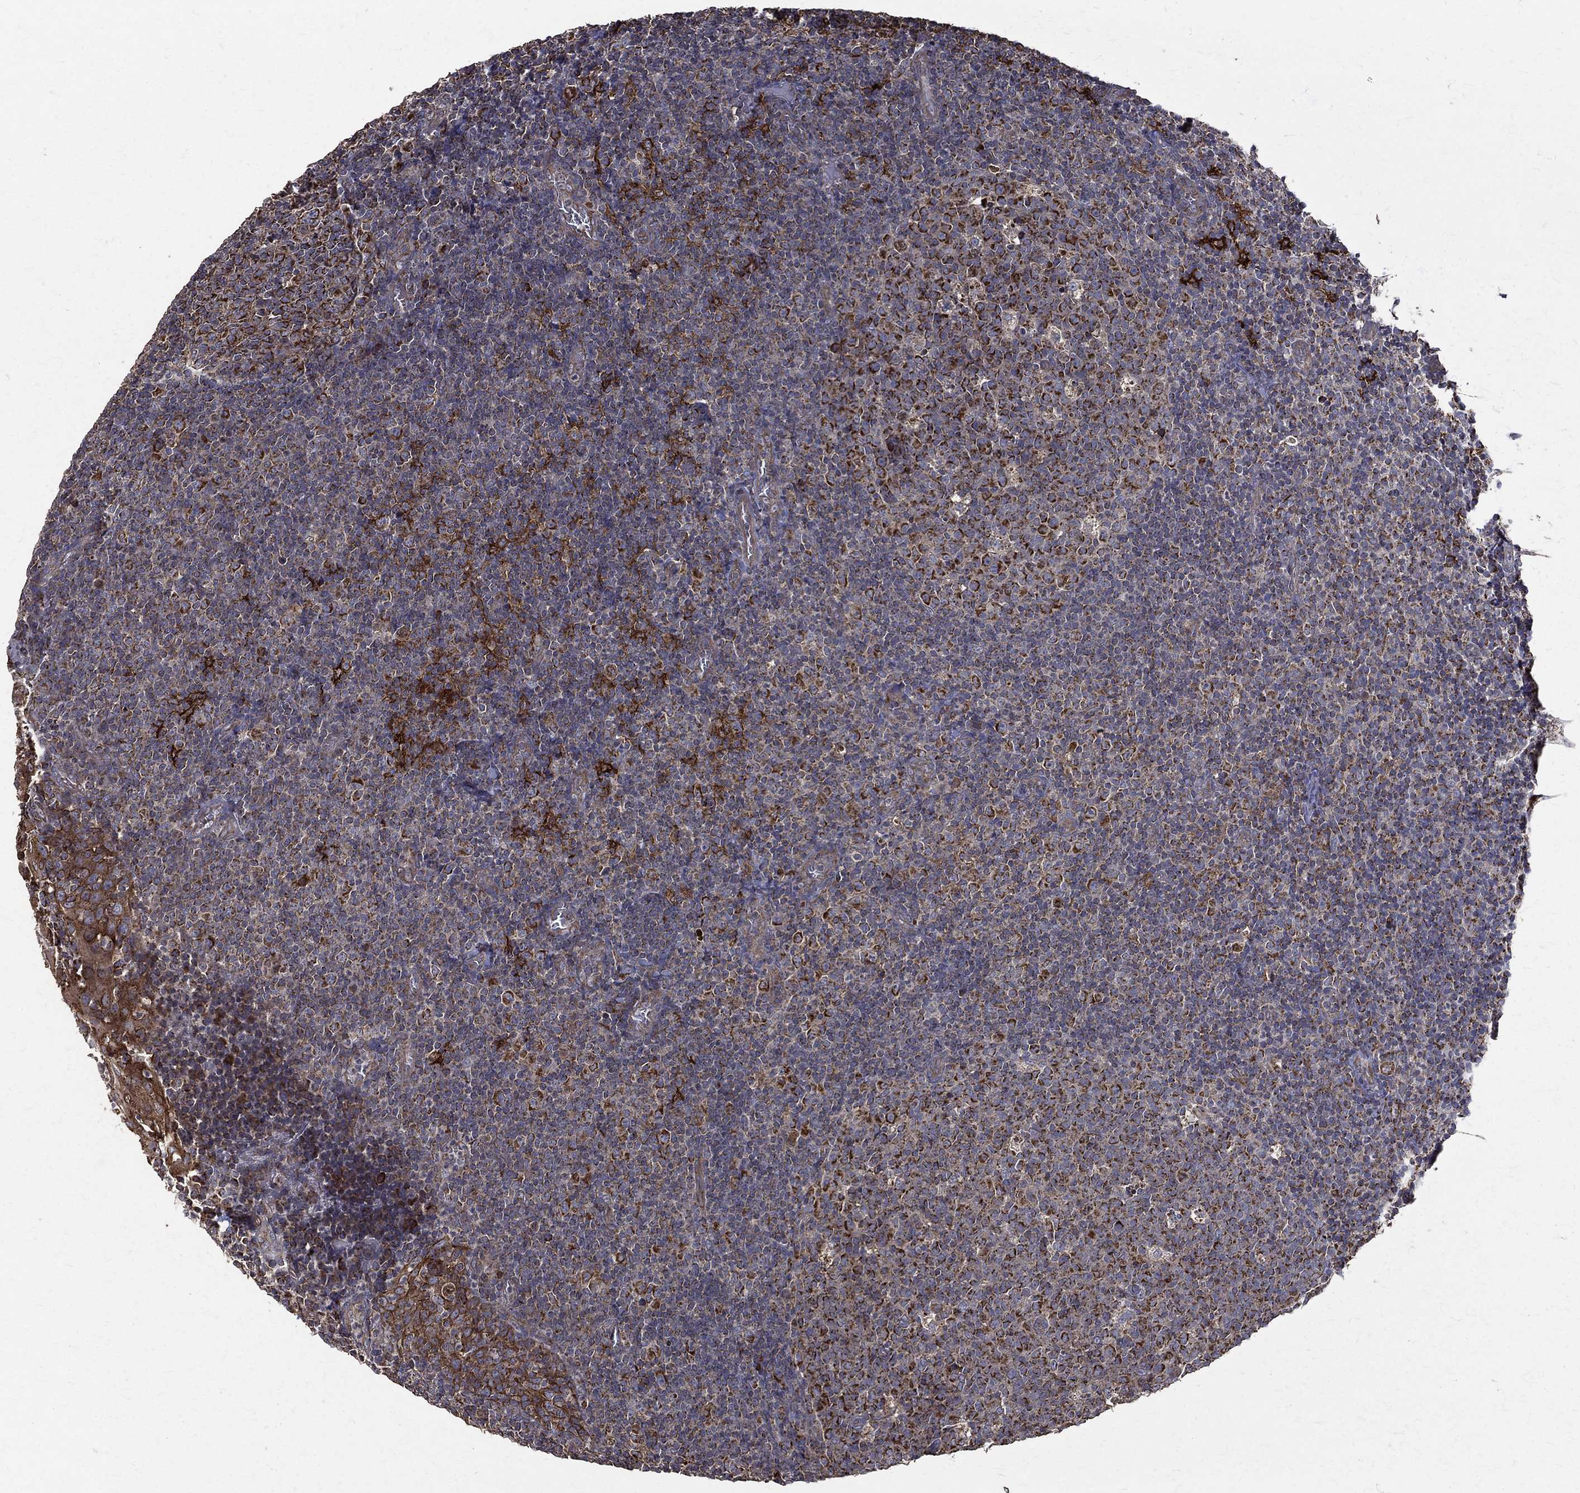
{"staining": {"intensity": "strong", "quantity": "25%-75%", "location": "cytoplasmic/membranous"}, "tissue": "tonsil", "cell_type": "Germinal center cells", "image_type": "normal", "snomed": [{"axis": "morphology", "description": "Normal tissue, NOS"}, {"axis": "topography", "description": "Tonsil"}], "caption": "Tonsil stained with DAB (3,3'-diaminobenzidine) immunohistochemistry exhibits high levels of strong cytoplasmic/membranous positivity in approximately 25%-75% of germinal center cells. The staining is performed using DAB brown chromogen to label protein expression. The nuclei are counter-stained blue using hematoxylin.", "gene": "RPGR", "patient": {"sex": "female", "age": 5}}